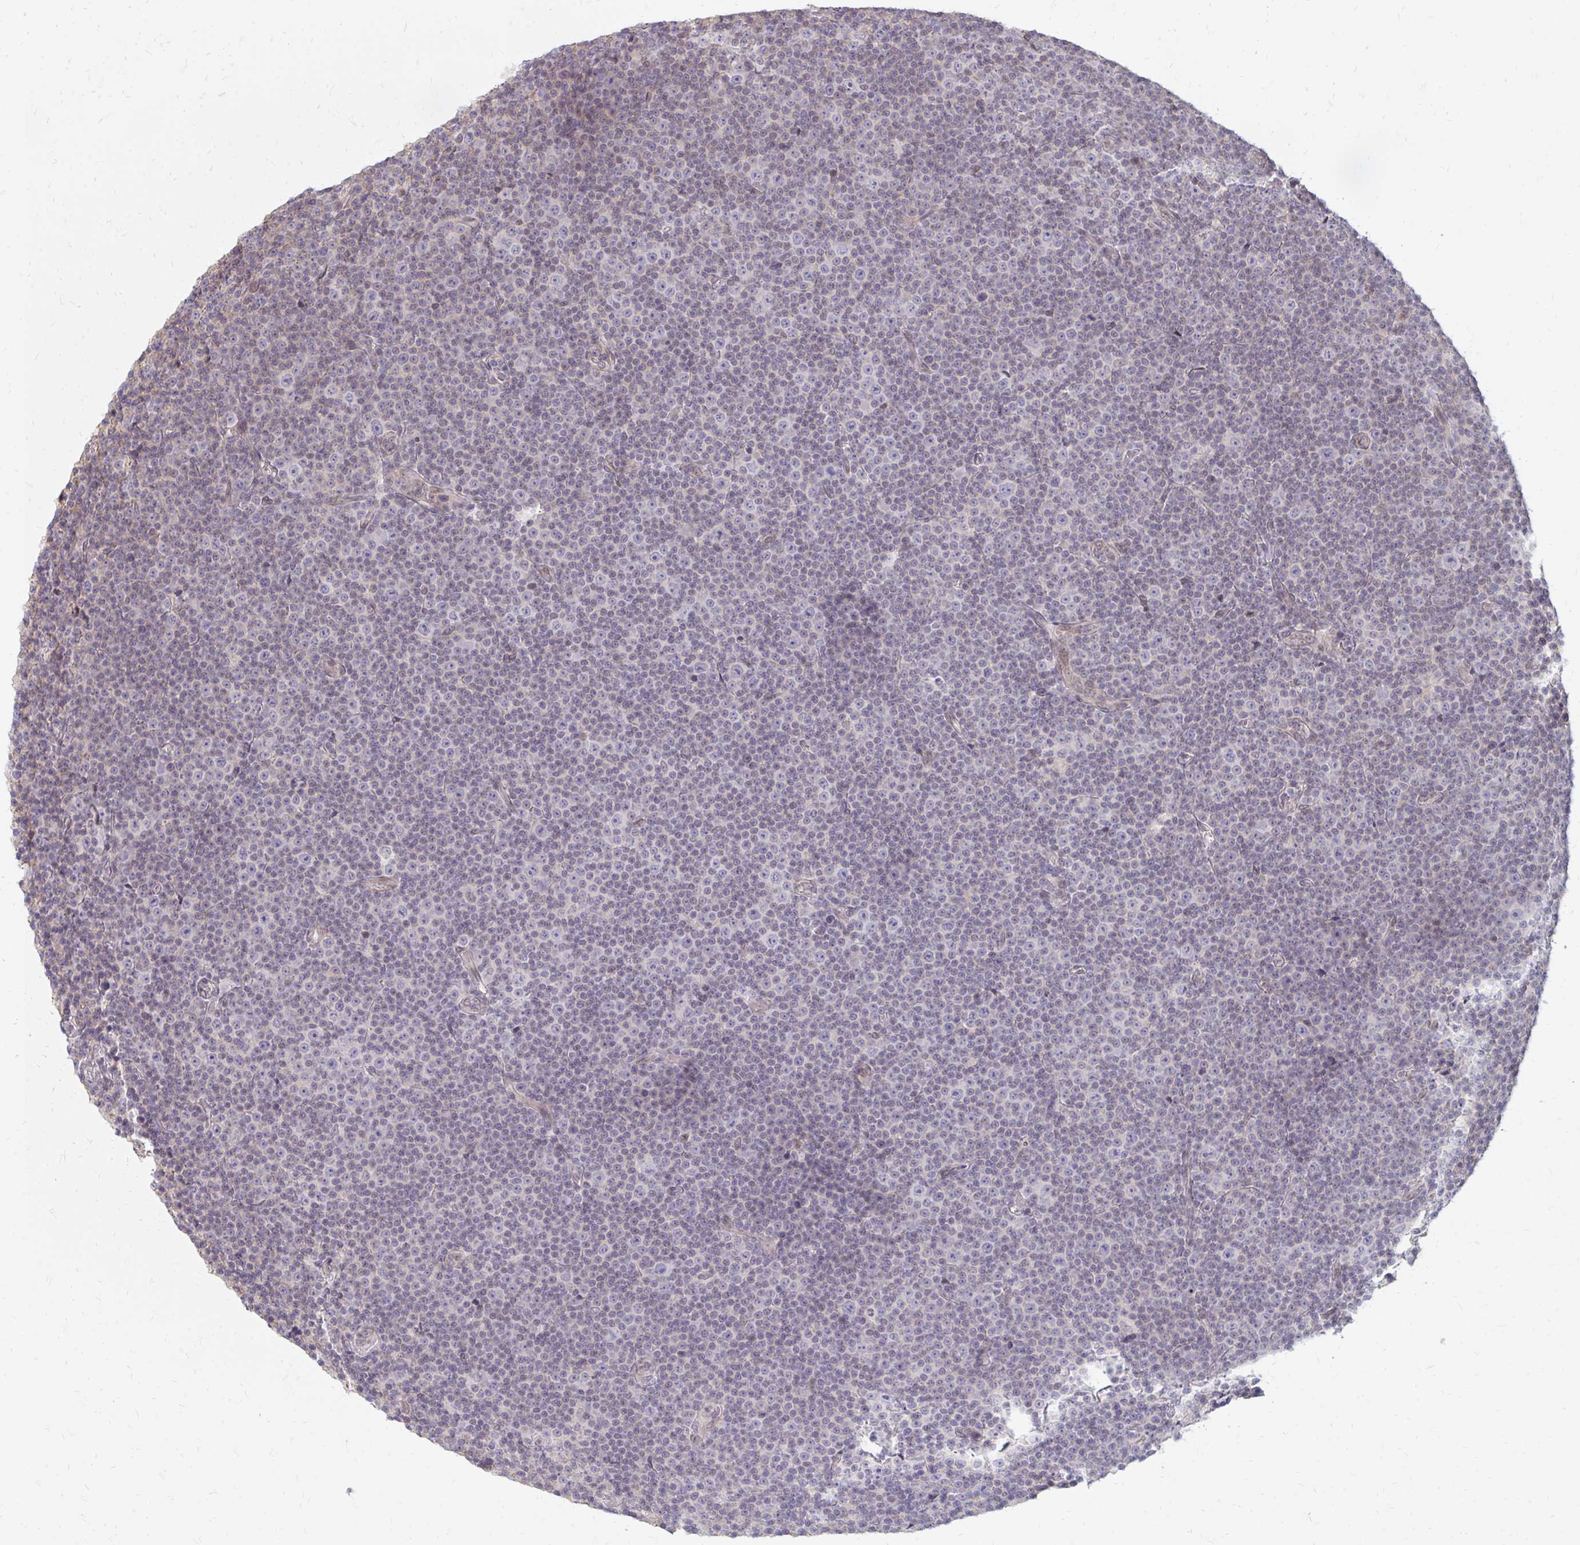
{"staining": {"intensity": "negative", "quantity": "none", "location": "none"}, "tissue": "lymphoma", "cell_type": "Tumor cells", "image_type": "cancer", "snomed": [{"axis": "morphology", "description": "Malignant lymphoma, non-Hodgkin's type, Low grade"}, {"axis": "topography", "description": "Lymph node"}], "caption": "Tumor cells show no significant protein staining in lymphoma.", "gene": "GPC5", "patient": {"sex": "female", "age": 67}}